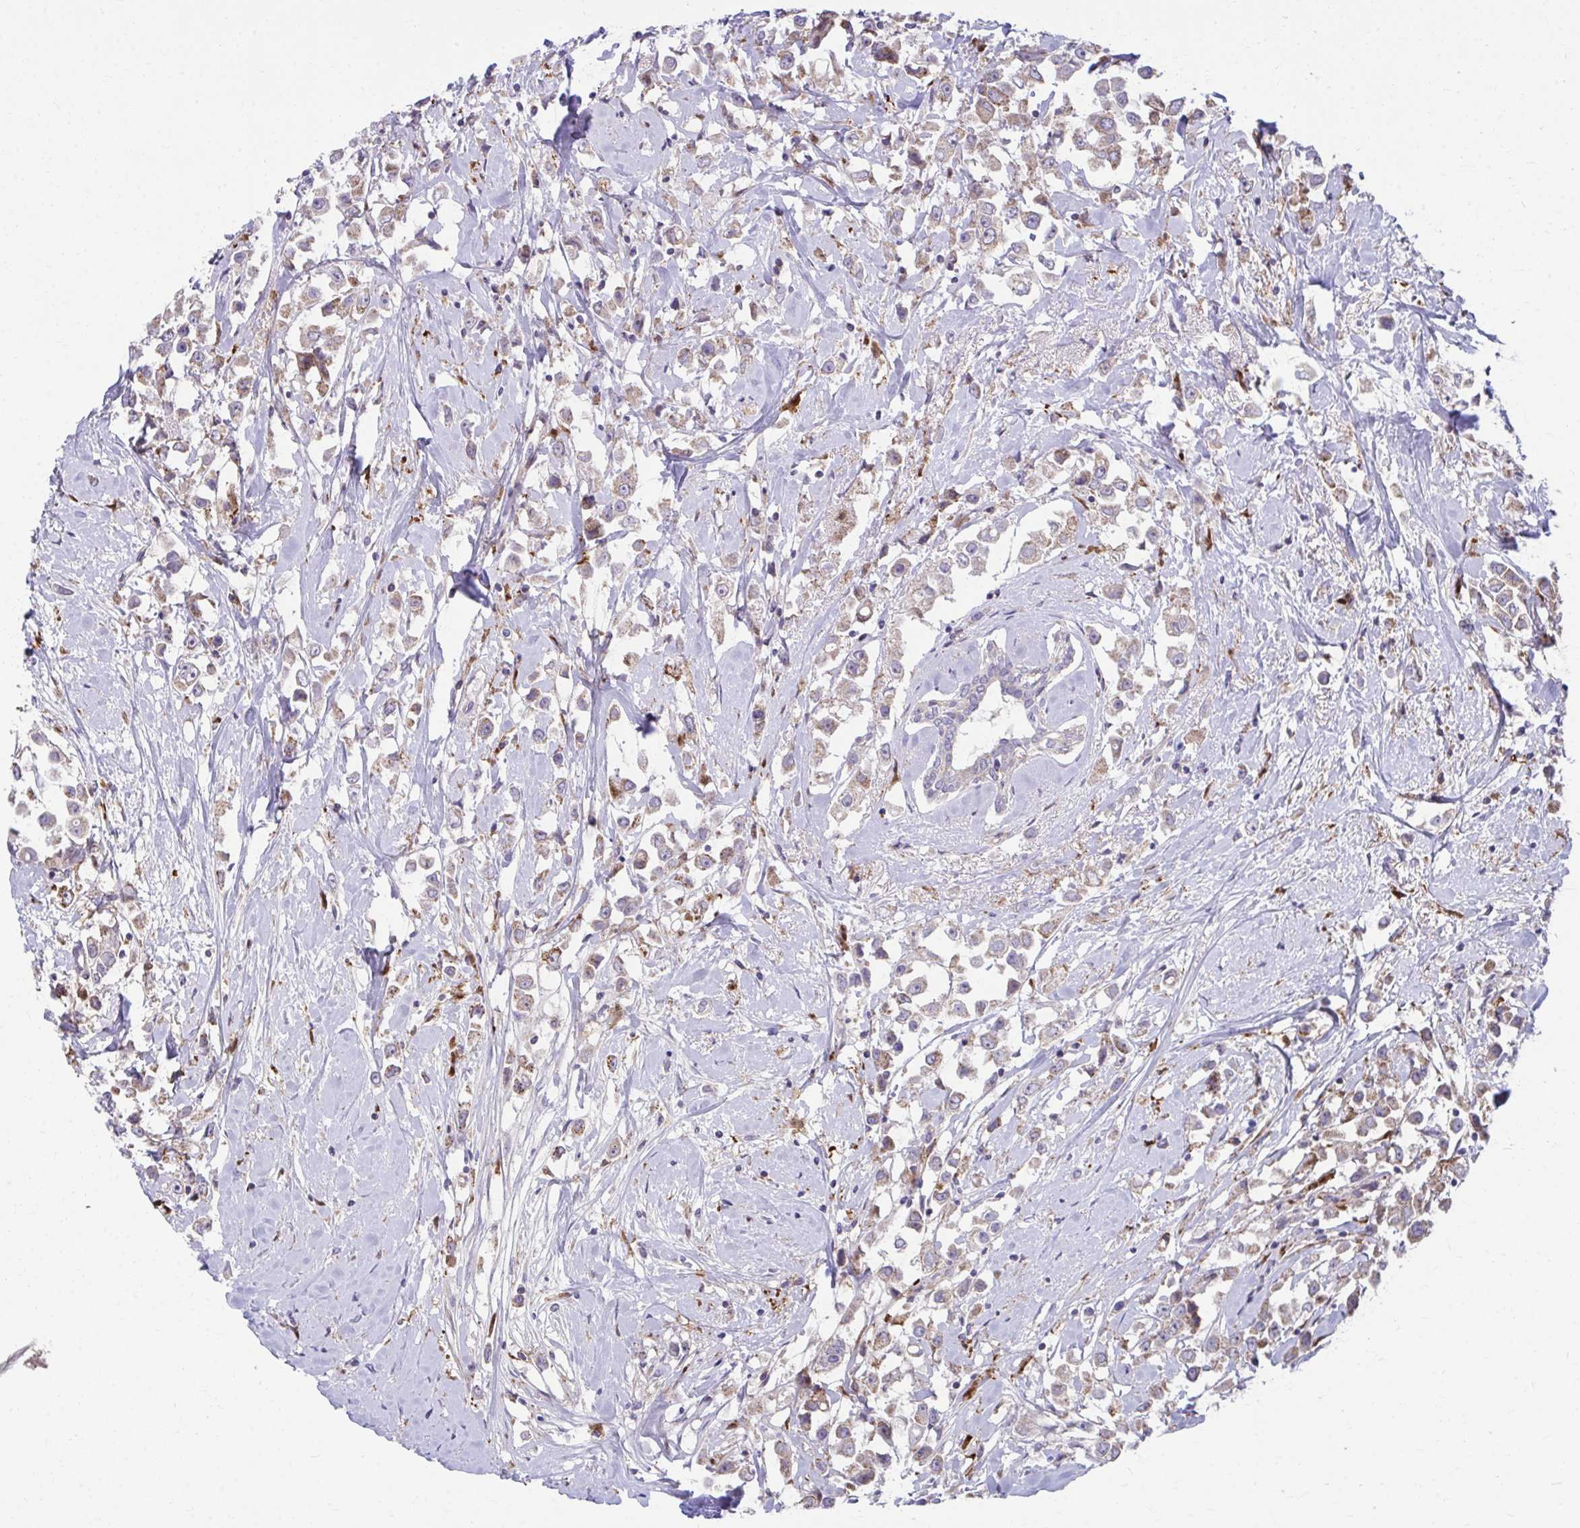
{"staining": {"intensity": "weak", "quantity": ">75%", "location": "cytoplasmic/membranous"}, "tissue": "breast cancer", "cell_type": "Tumor cells", "image_type": "cancer", "snomed": [{"axis": "morphology", "description": "Duct carcinoma"}, {"axis": "topography", "description": "Breast"}], "caption": "This is an image of immunohistochemistry (IHC) staining of breast cancer, which shows weak positivity in the cytoplasmic/membranous of tumor cells.", "gene": "C16orf54", "patient": {"sex": "female", "age": 61}}